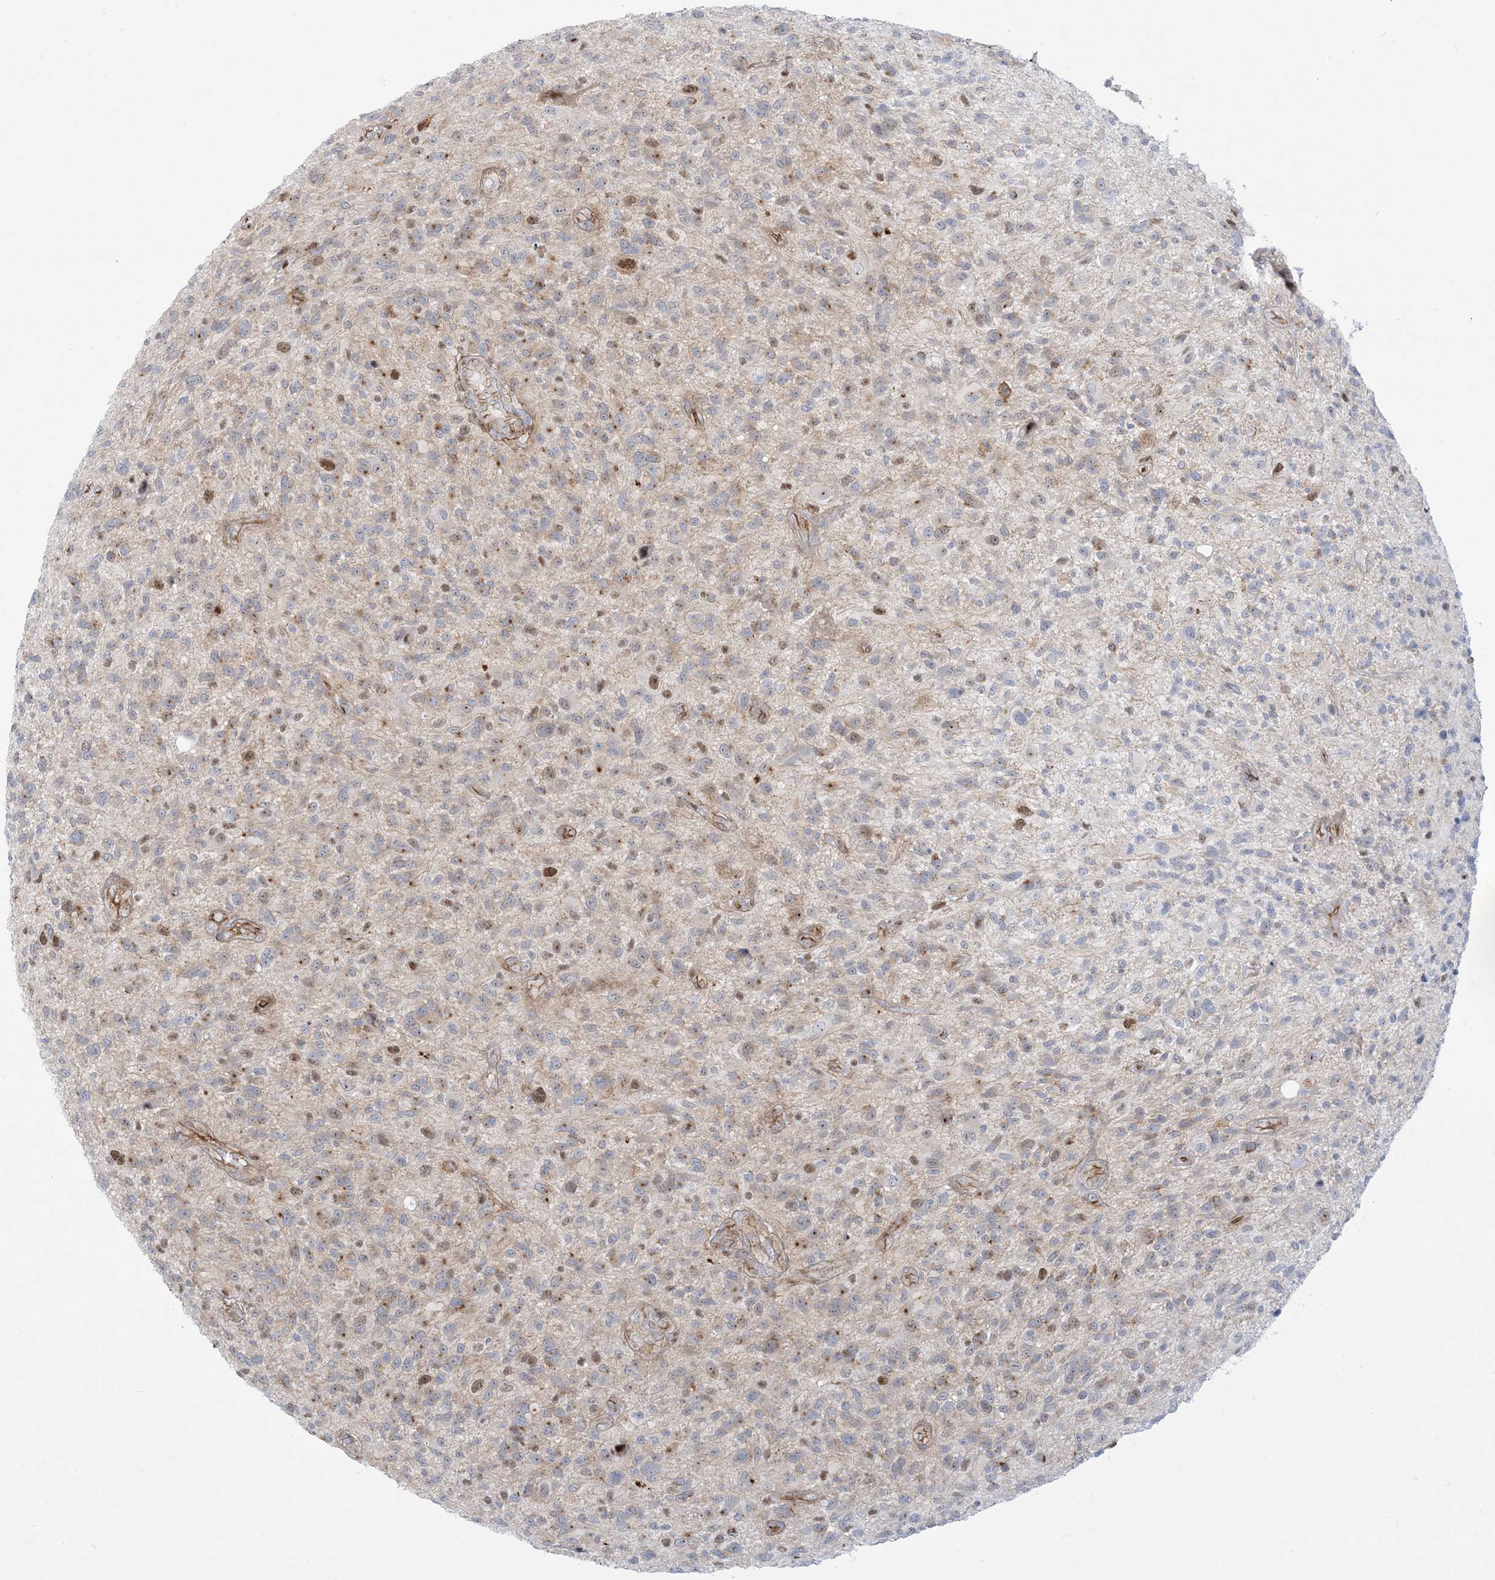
{"staining": {"intensity": "moderate", "quantity": "<25%", "location": "nuclear"}, "tissue": "glioma", "cell_type": "Tumor cells", "image_type": "cancer", "snomed": [{"axis": "morphology", "description": "Glioma, malignant, High grade"}, {"axis": "topography", "description": "Brain"}], "caption": "Malignant glioma (high-grade) was stained to show a protein in brown. There is low levels of moderate nuclear expression in approximately <25% of tumor cells.", "gene": "MARS2", "patient": {"sex": "male", "age": 47}}